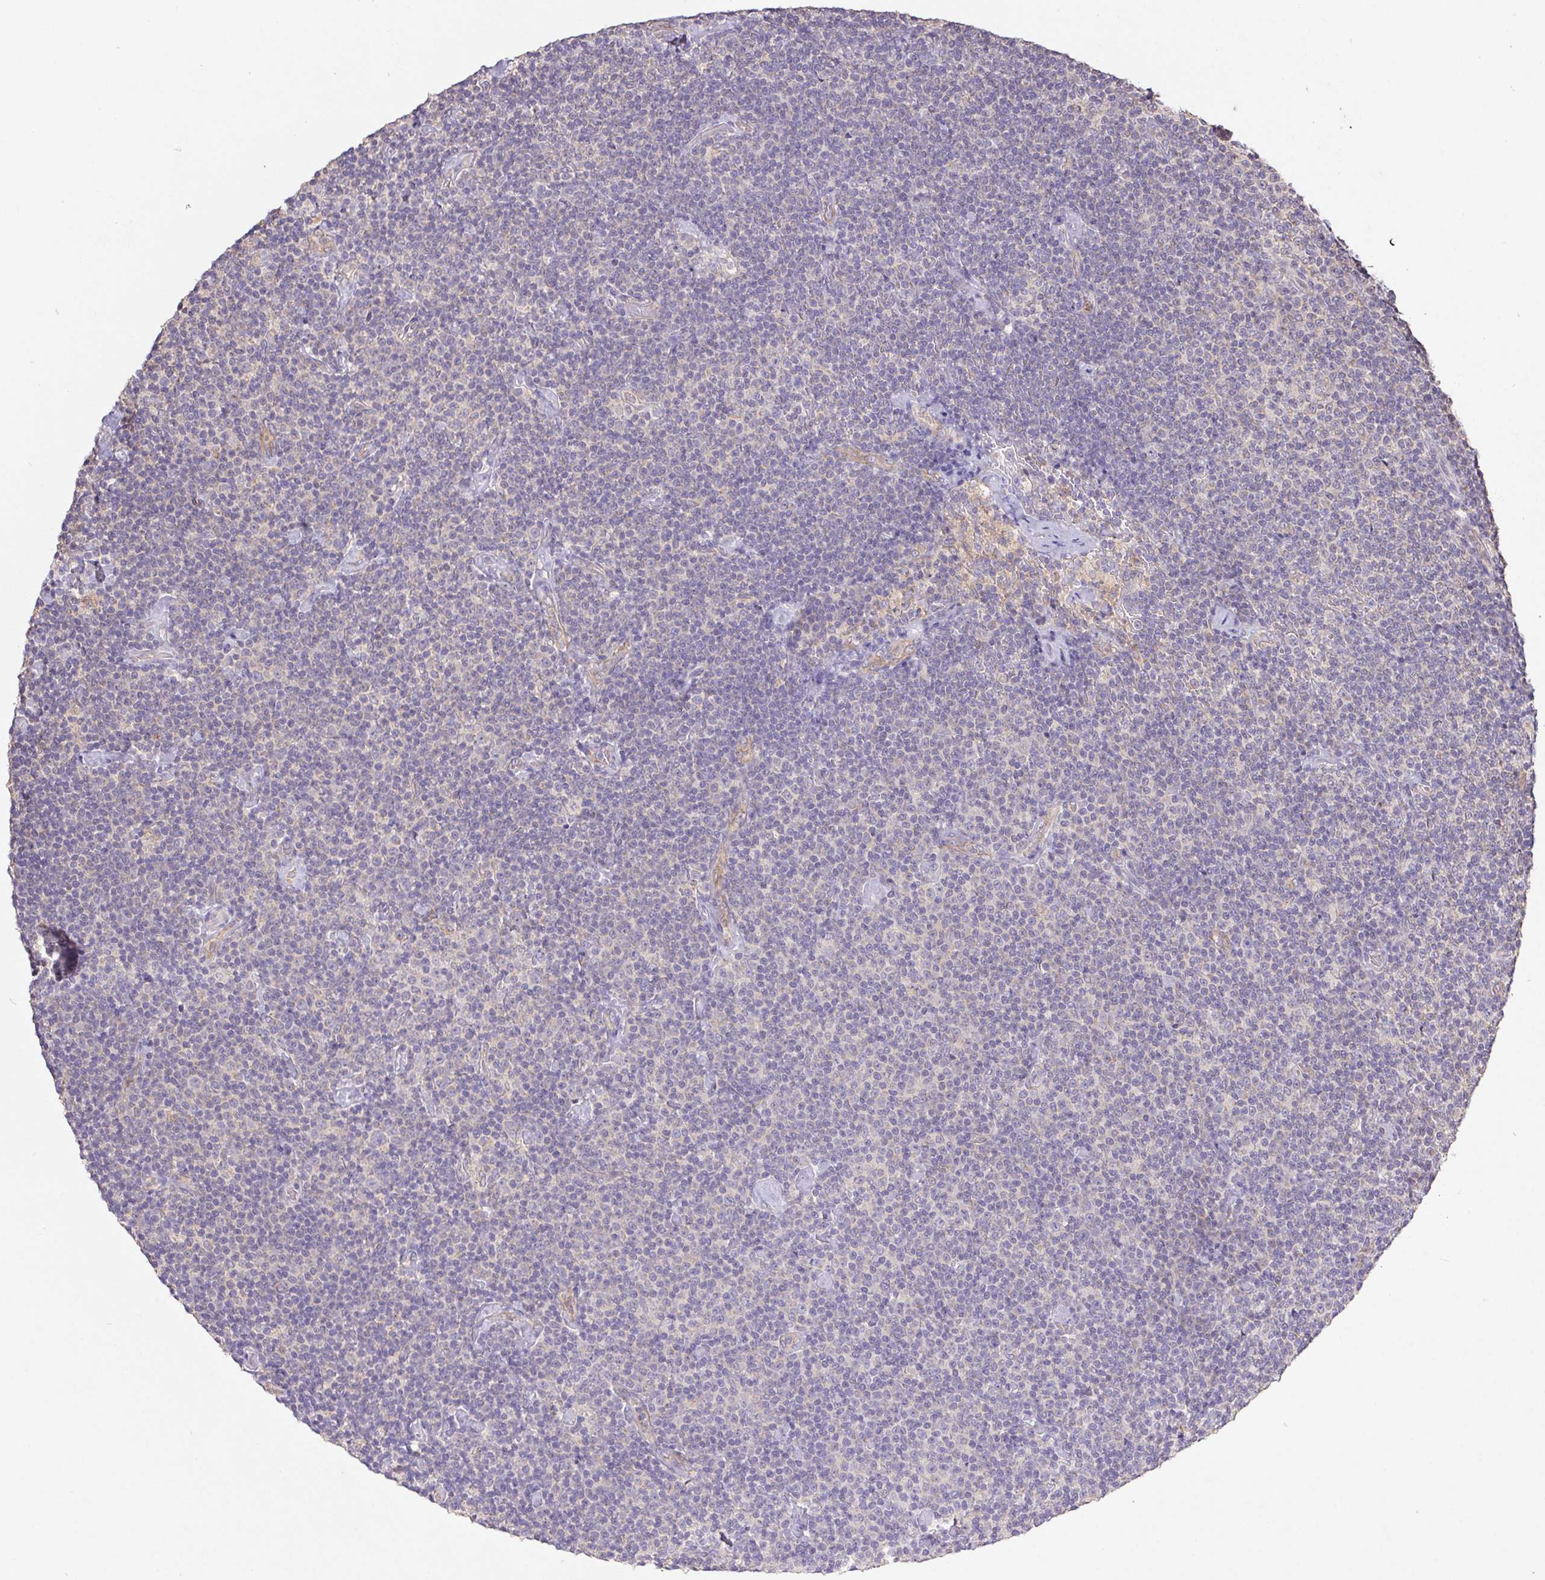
{"staining": {"intensity": "negative", "quantity": "none", "location": "none"}, "tissue": "lymphoma", "cell_type": "Tumor cells", "image_type": "cancer", "snomed": [{"axis": "morphology", "description": "Malignant lymphoma, non-Hodgkin's type, Low grade"}, {"axis": "topography", "description": "Lymph node"}], "caption": "This is an IHC photomicrograph of low-grade malignant lymphoma, non-Hodgkin's type. There is no expression in tumor cells.", "gene": "RAB11A", "patient": {"sex": "male", "age": 81}}